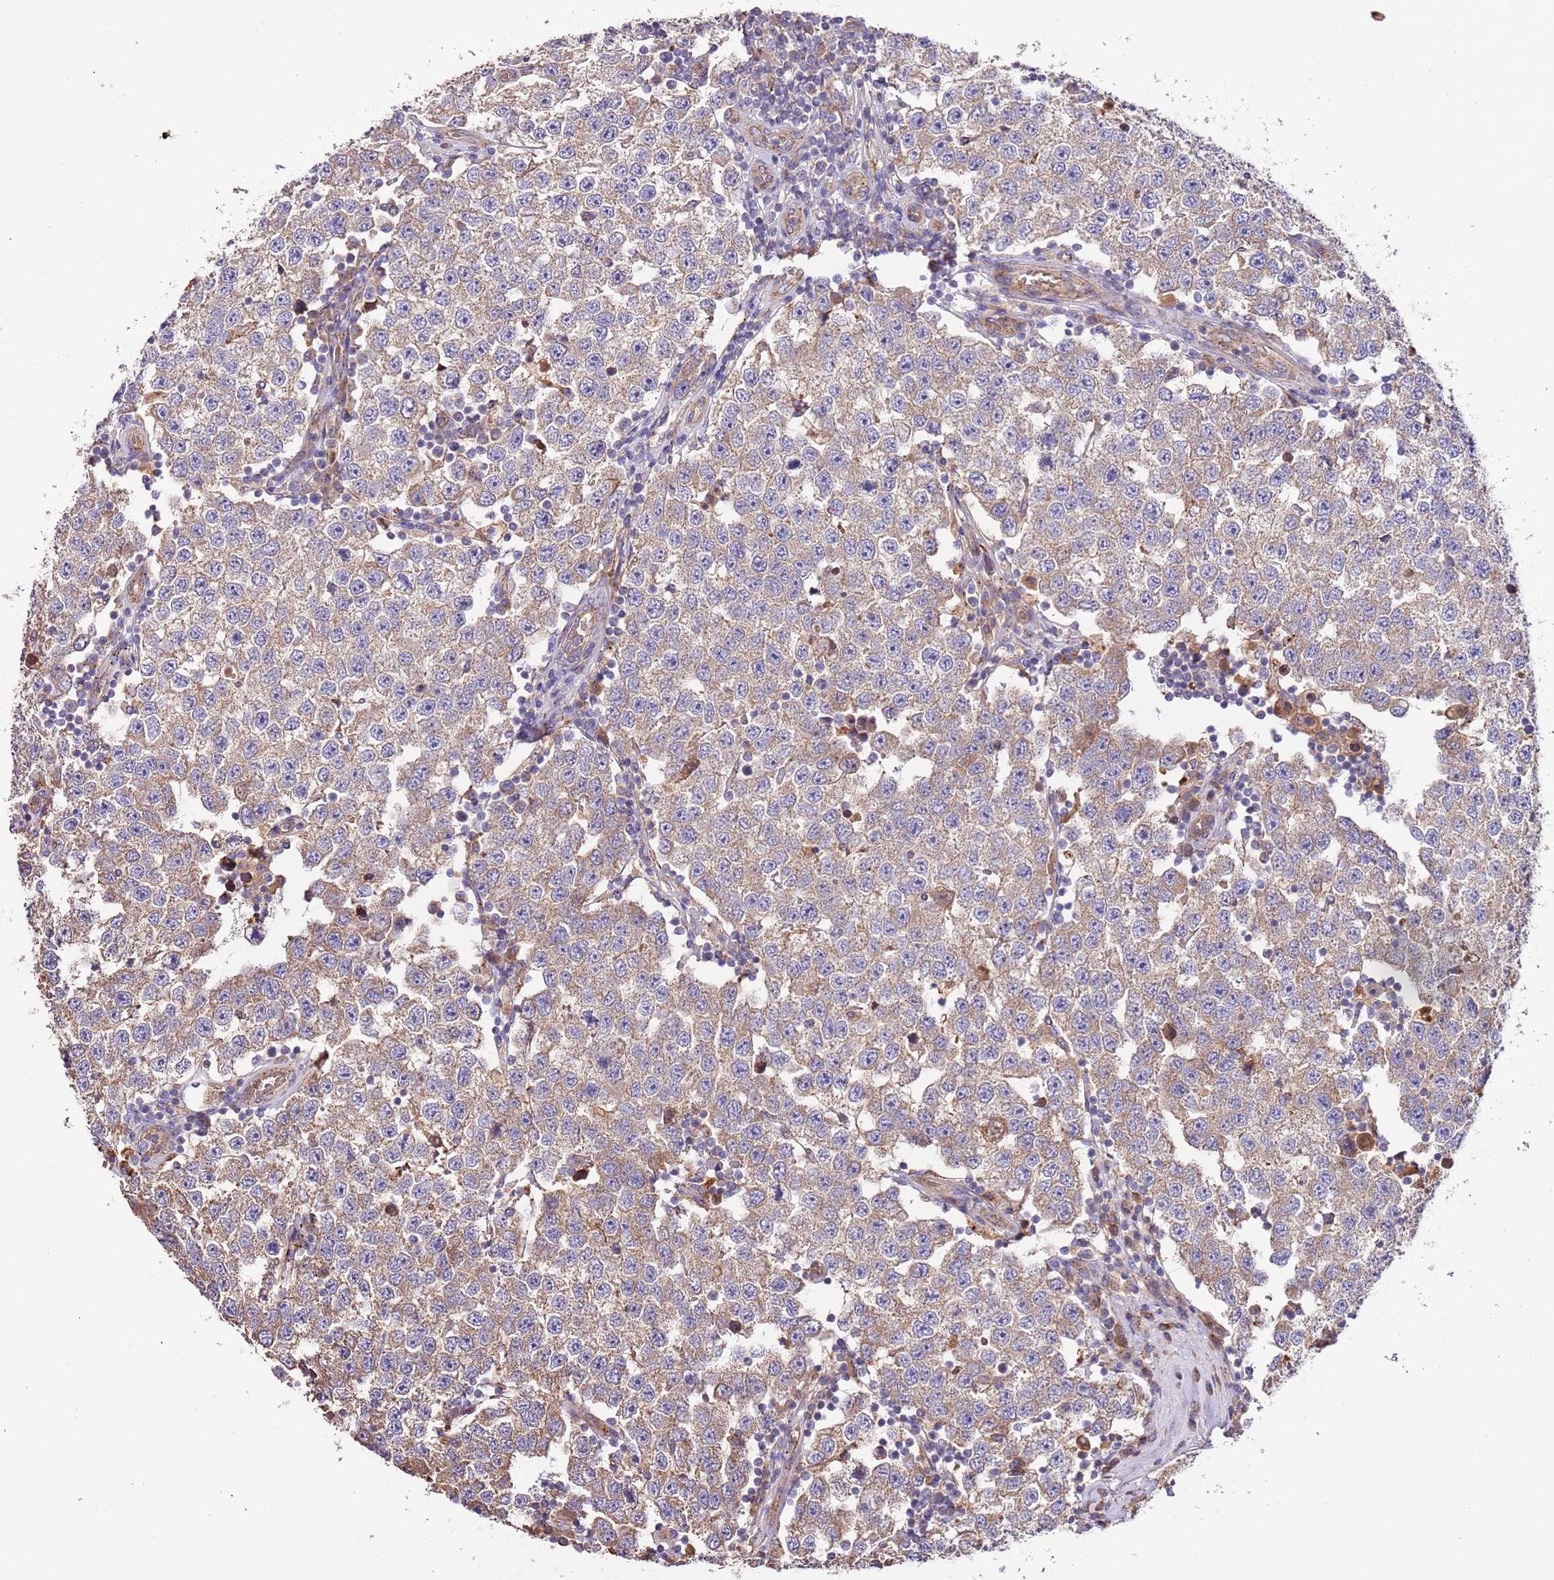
{"staining": {"intensity": "weak", "quantity": "25%-75%", "location": "cytoplasmic/membranous"}, "tissue": "testis cancer", "cell_type": "Tumor cells", "image_type": "cancer", "snomed": [{"axis": "morphology", "description": "Seminoma, NOS"}, {"axis": "topography", "description": "Testis"}], "caption": "Immunohistochemistry (IHC) image of testis cancer (seminoma) stained for a protein (brown), which demonstrates low levels of weak cytoplasmic/membranous staining in about 25%-75% of tumor cells.", "gene": "DOCK6", "patient": {"sex": "male", "age": 34}}